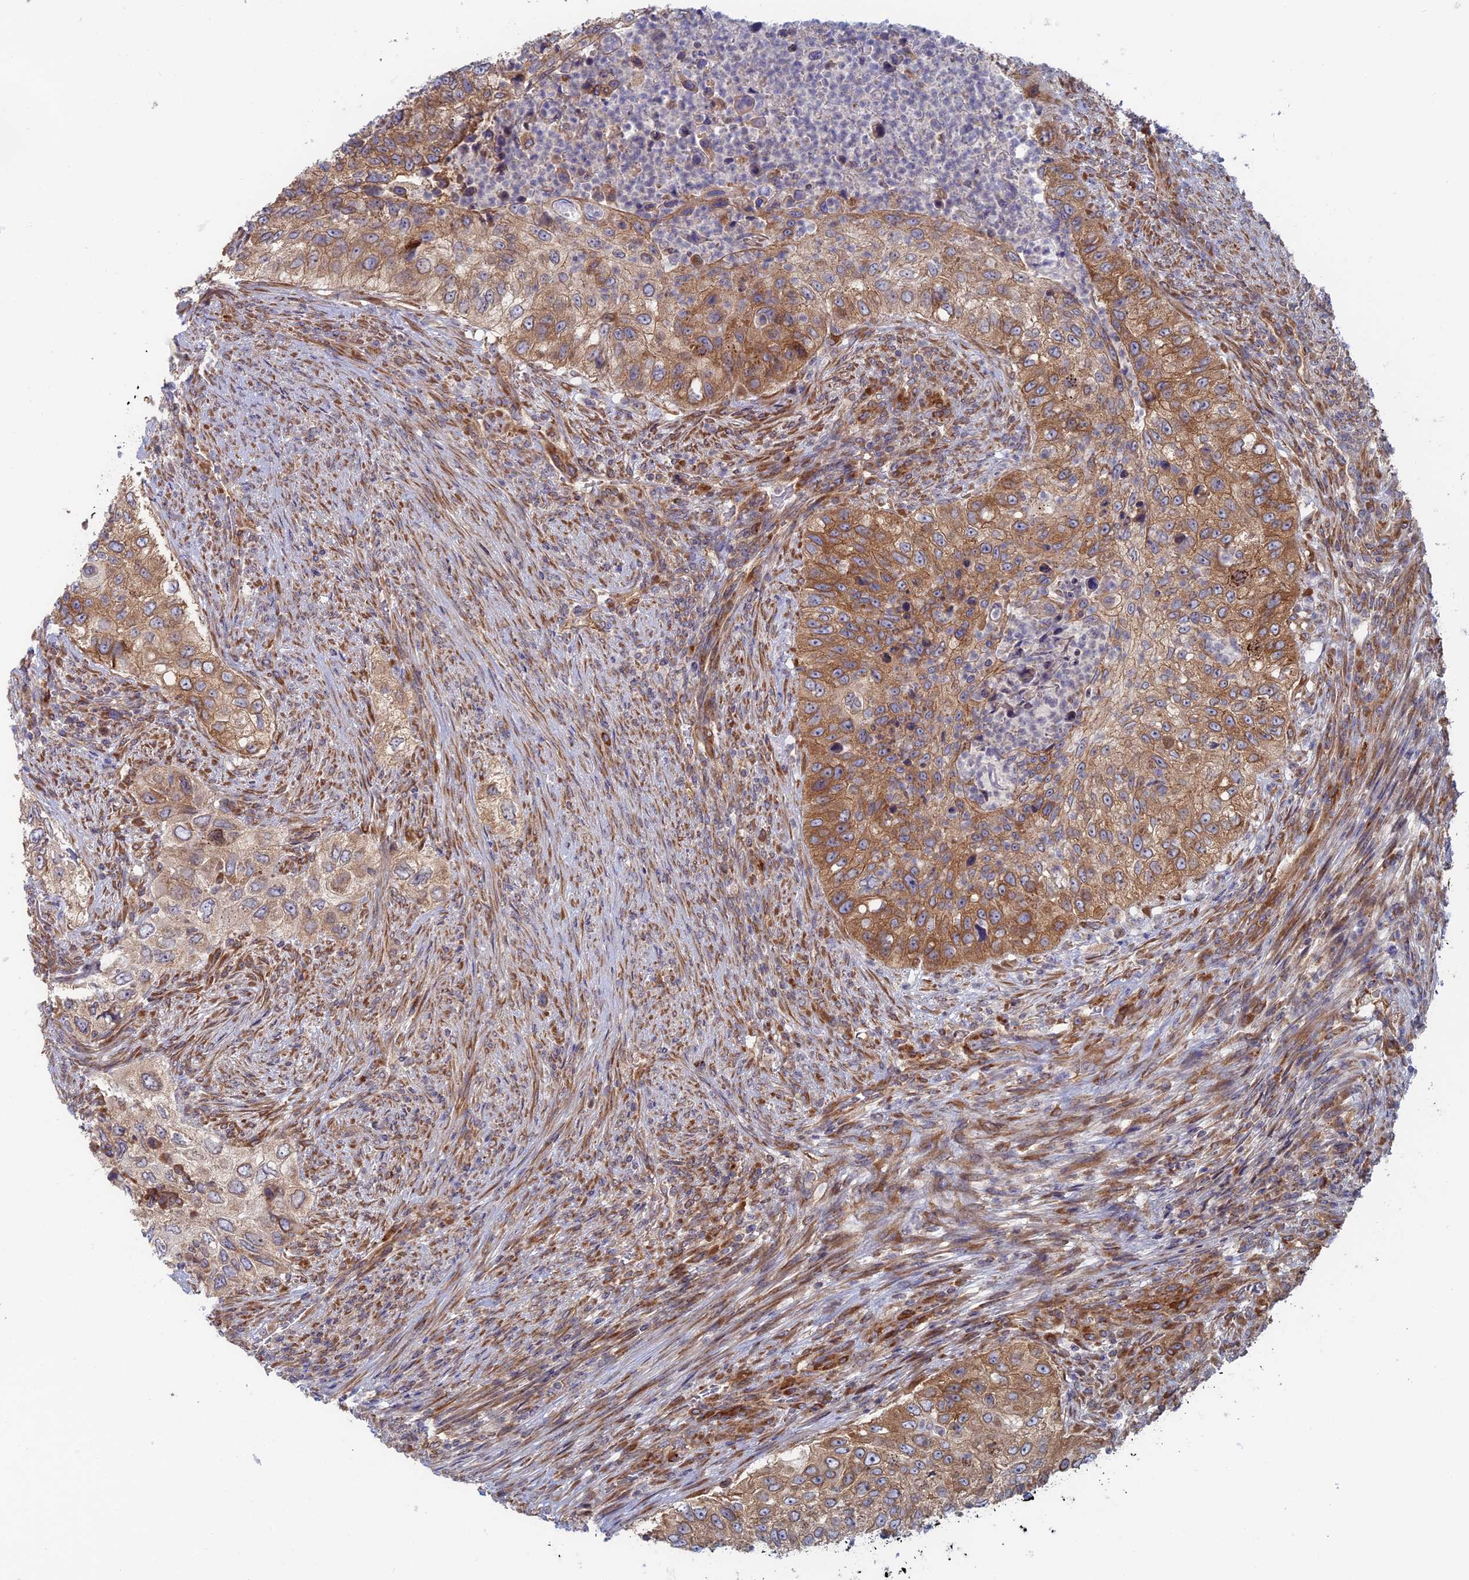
{"staining": {"intensity": "moderate", "quantity": ">75%", "location": "cytoplasmic/membranous"}, "tissue": "urothelial cancer", "cell_type": "Tumor cells", "image_type": "cancer", "snomed": [{"axis": "morphology", "description": "Urothelial carcinoma, High grade"}, {"axis": "topography", "description": "Urinary bladder"}], "caption": "DAB (3,3'-diaminobenzidine) immunohistochemical staining of human high-grade urothelial carcinoma displays moderate cytoplasmic/membranous protein positivity in about >75% of tumor cells. The protein is shown in brown color, while the nuclei are stained blue.", "gene": "TBC1D30", "patient": {"sex": "female", "age": 60}}